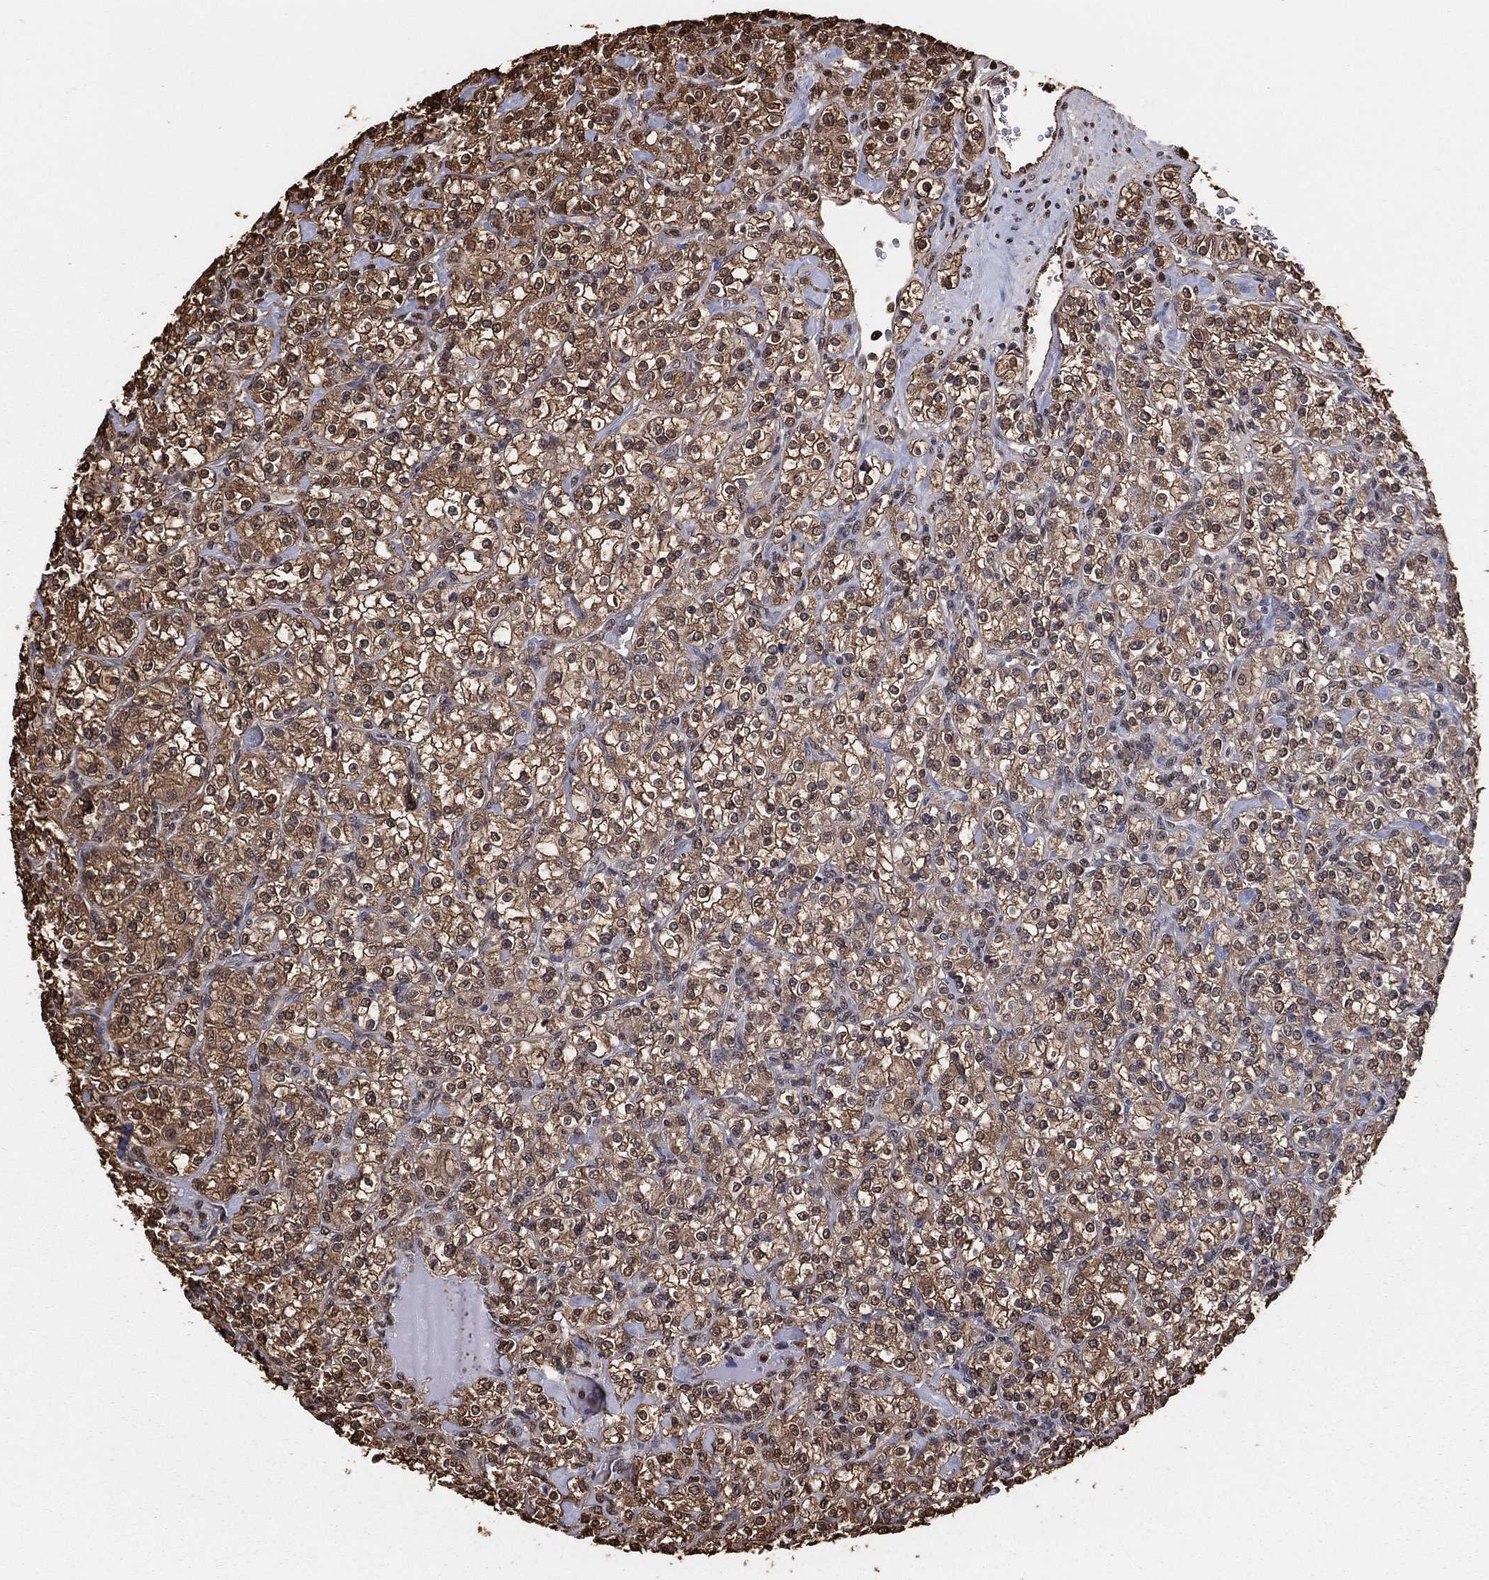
{"staining": {"intensity": "moderate", "quantity": ">75%", "location": "cytoplasmic/membranous,nuclear"}, "tissue": "renal cancer", "cell_type": "Tumor cells", "image_type": "cancer", "snomed": [{"axis": "morphology", "description": "Adenocarcinoma, NOS"}, {"axis": "topography", "description": "Kidney"}], "caption": "Renal adenocarcinoma stained with a protein marker demonstrates moderate staining in tumor cells.", "gene": "GAPDH", "patient": {"sex": "male", "age": 77}}